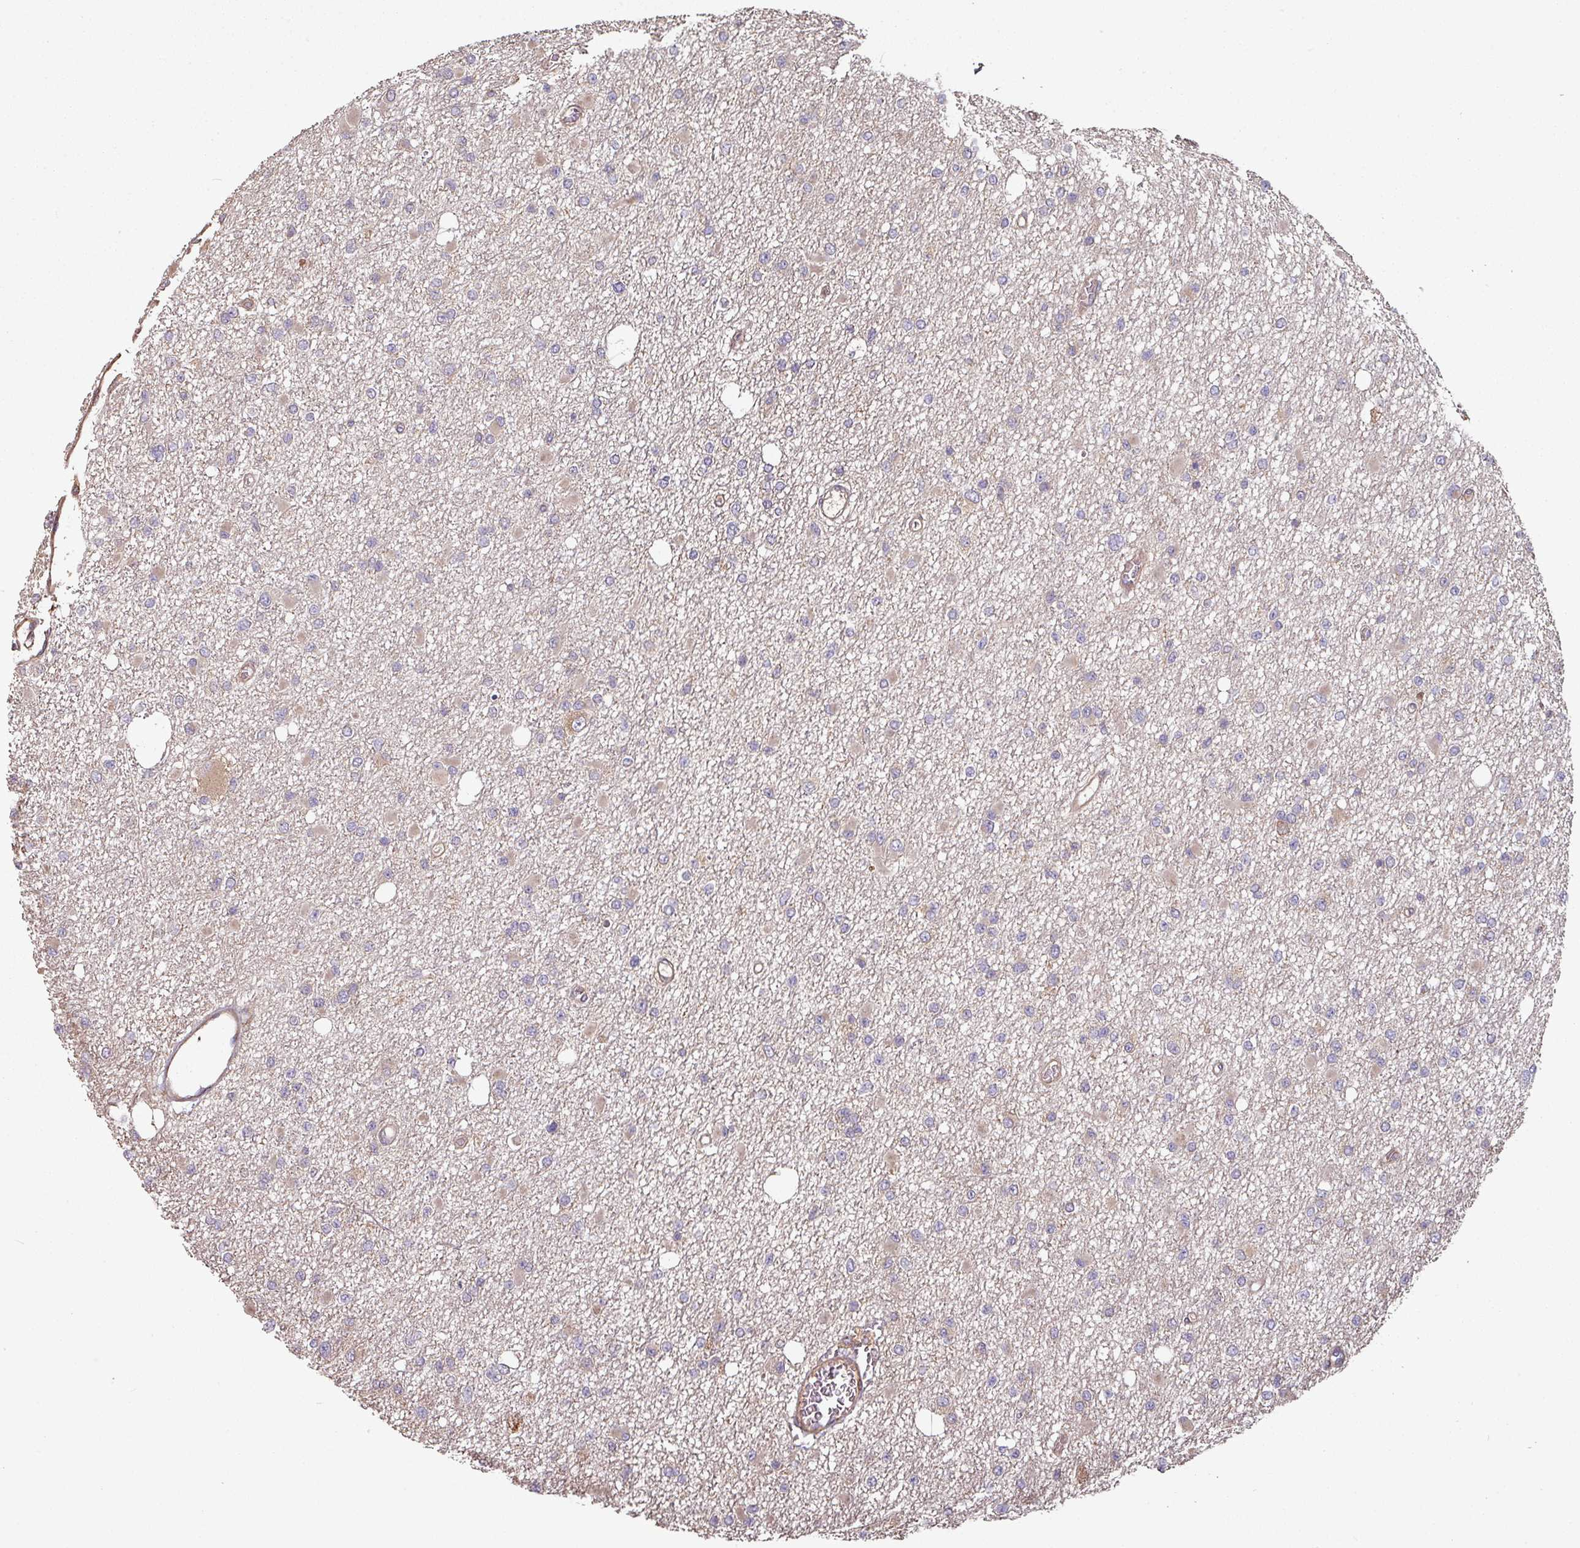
{"staining": {"intensity": "negative", "quantity": "none", "location": "none"}, "tissue": "glioma", "cell_type": "Tumor cells", "image_type": "cancer", "snomed": [{"axis": "morphology", "description": "Glioma, malignant, Low grade"}, {"axis": "topography", "description": "Brain"}], "caption": "A high-resolution histopathology image shows immunohistochemistry staining of malignant glioma (low-grade), which shows no significant expression in tumor cells.", "gene": "SIK1", "patient": {"sex": "female", "age": 22}}